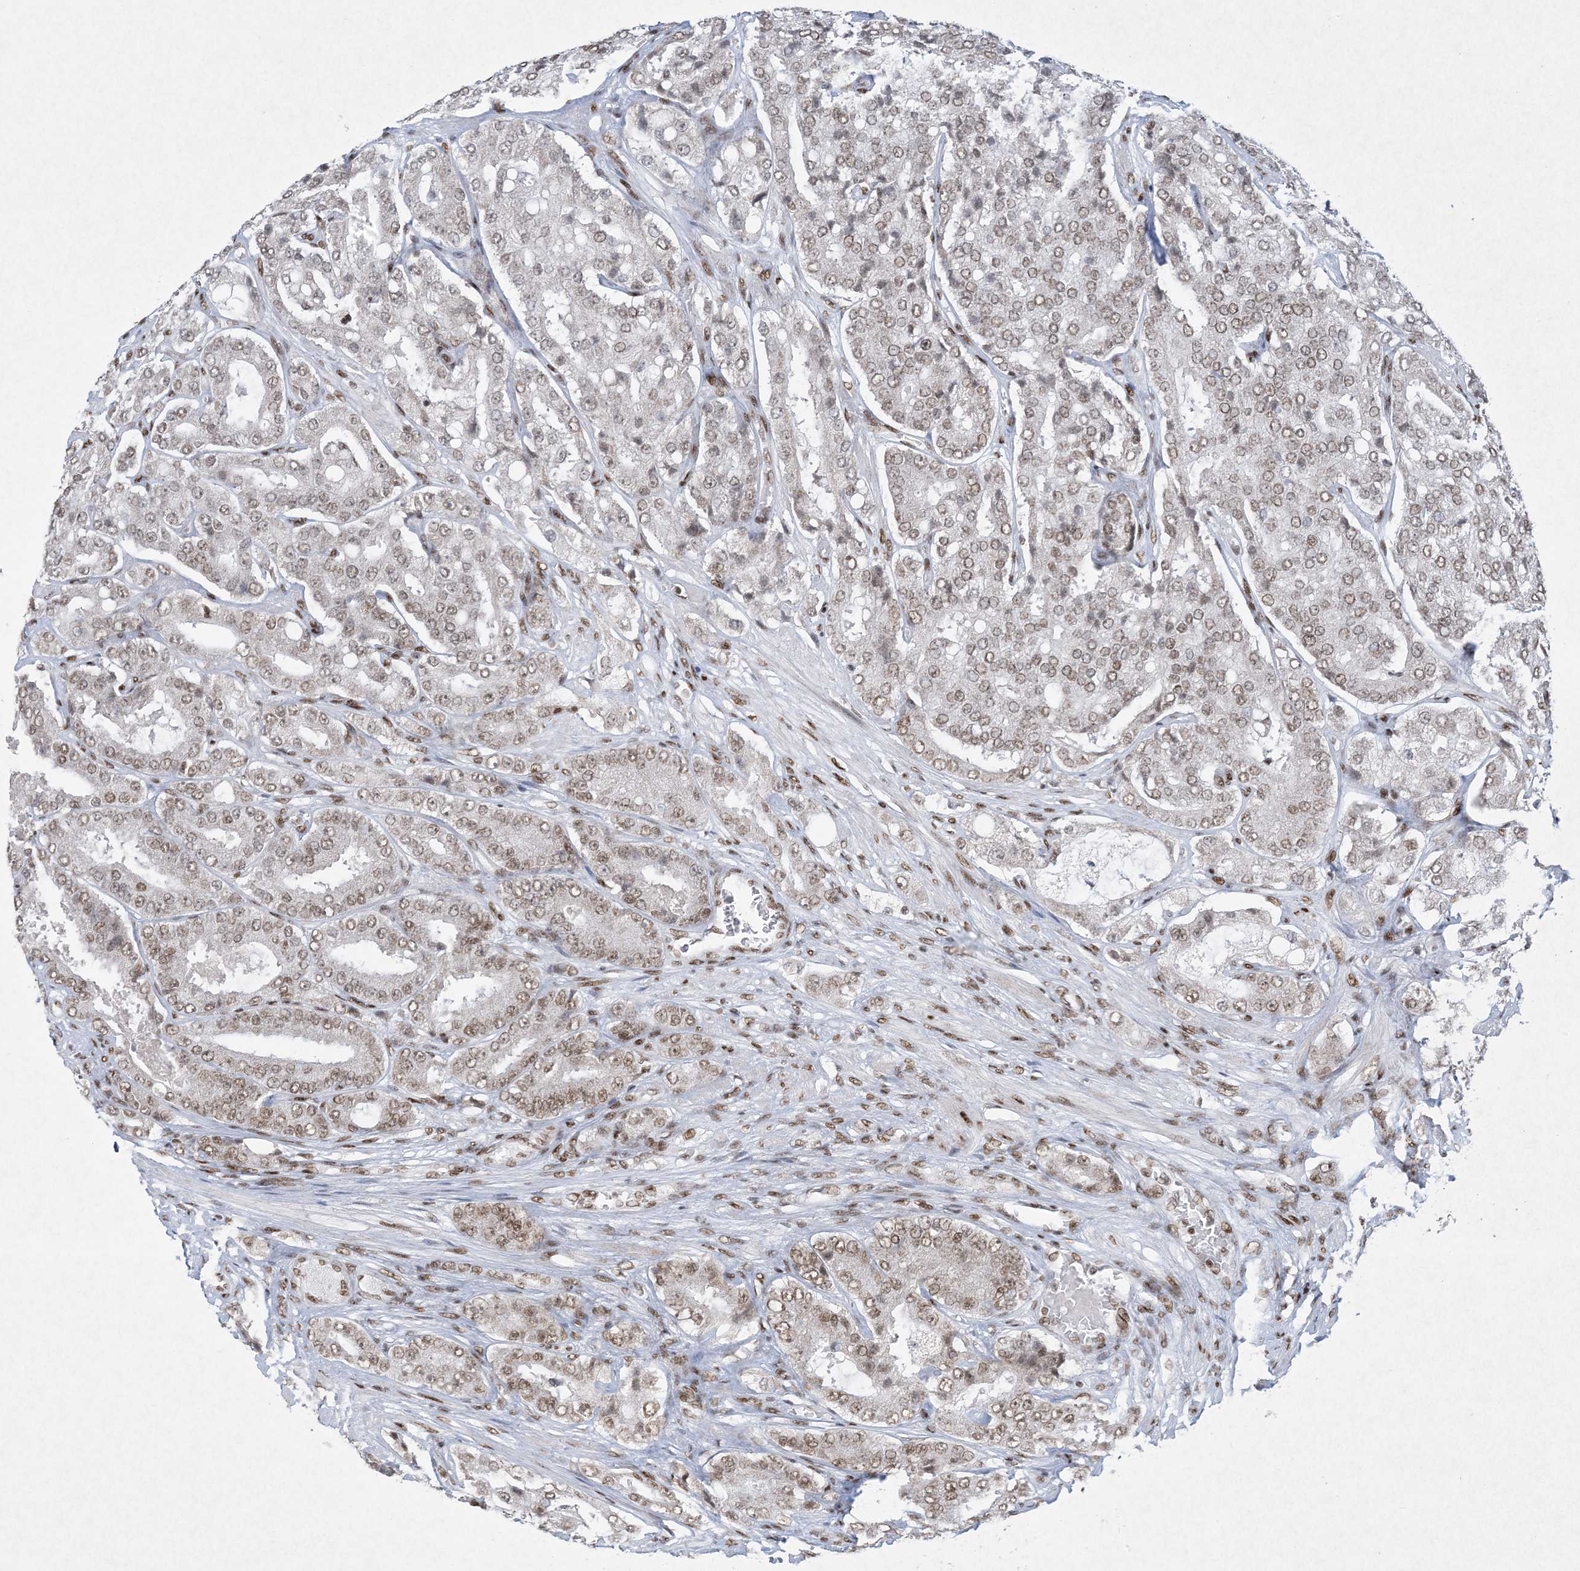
{"staining": {"intensity": "weak", "quantity": ">75%", "location": "nuclear"}, "tissue": "prostate cancer", "cell_type": "Tumor cells", "image_type": "cancer", "snomed": [{"axis": "morphology", "description": "Adenocarcinoma, High grade"}, {"axis": "topography", "description": "Prostate"}], "caption": "A brown stain shows weak nuclear expression of a protein in prostate cancer tumor cells.", "gene": "PKNOX2", "patient": {"sex": "male", "age": 65}}